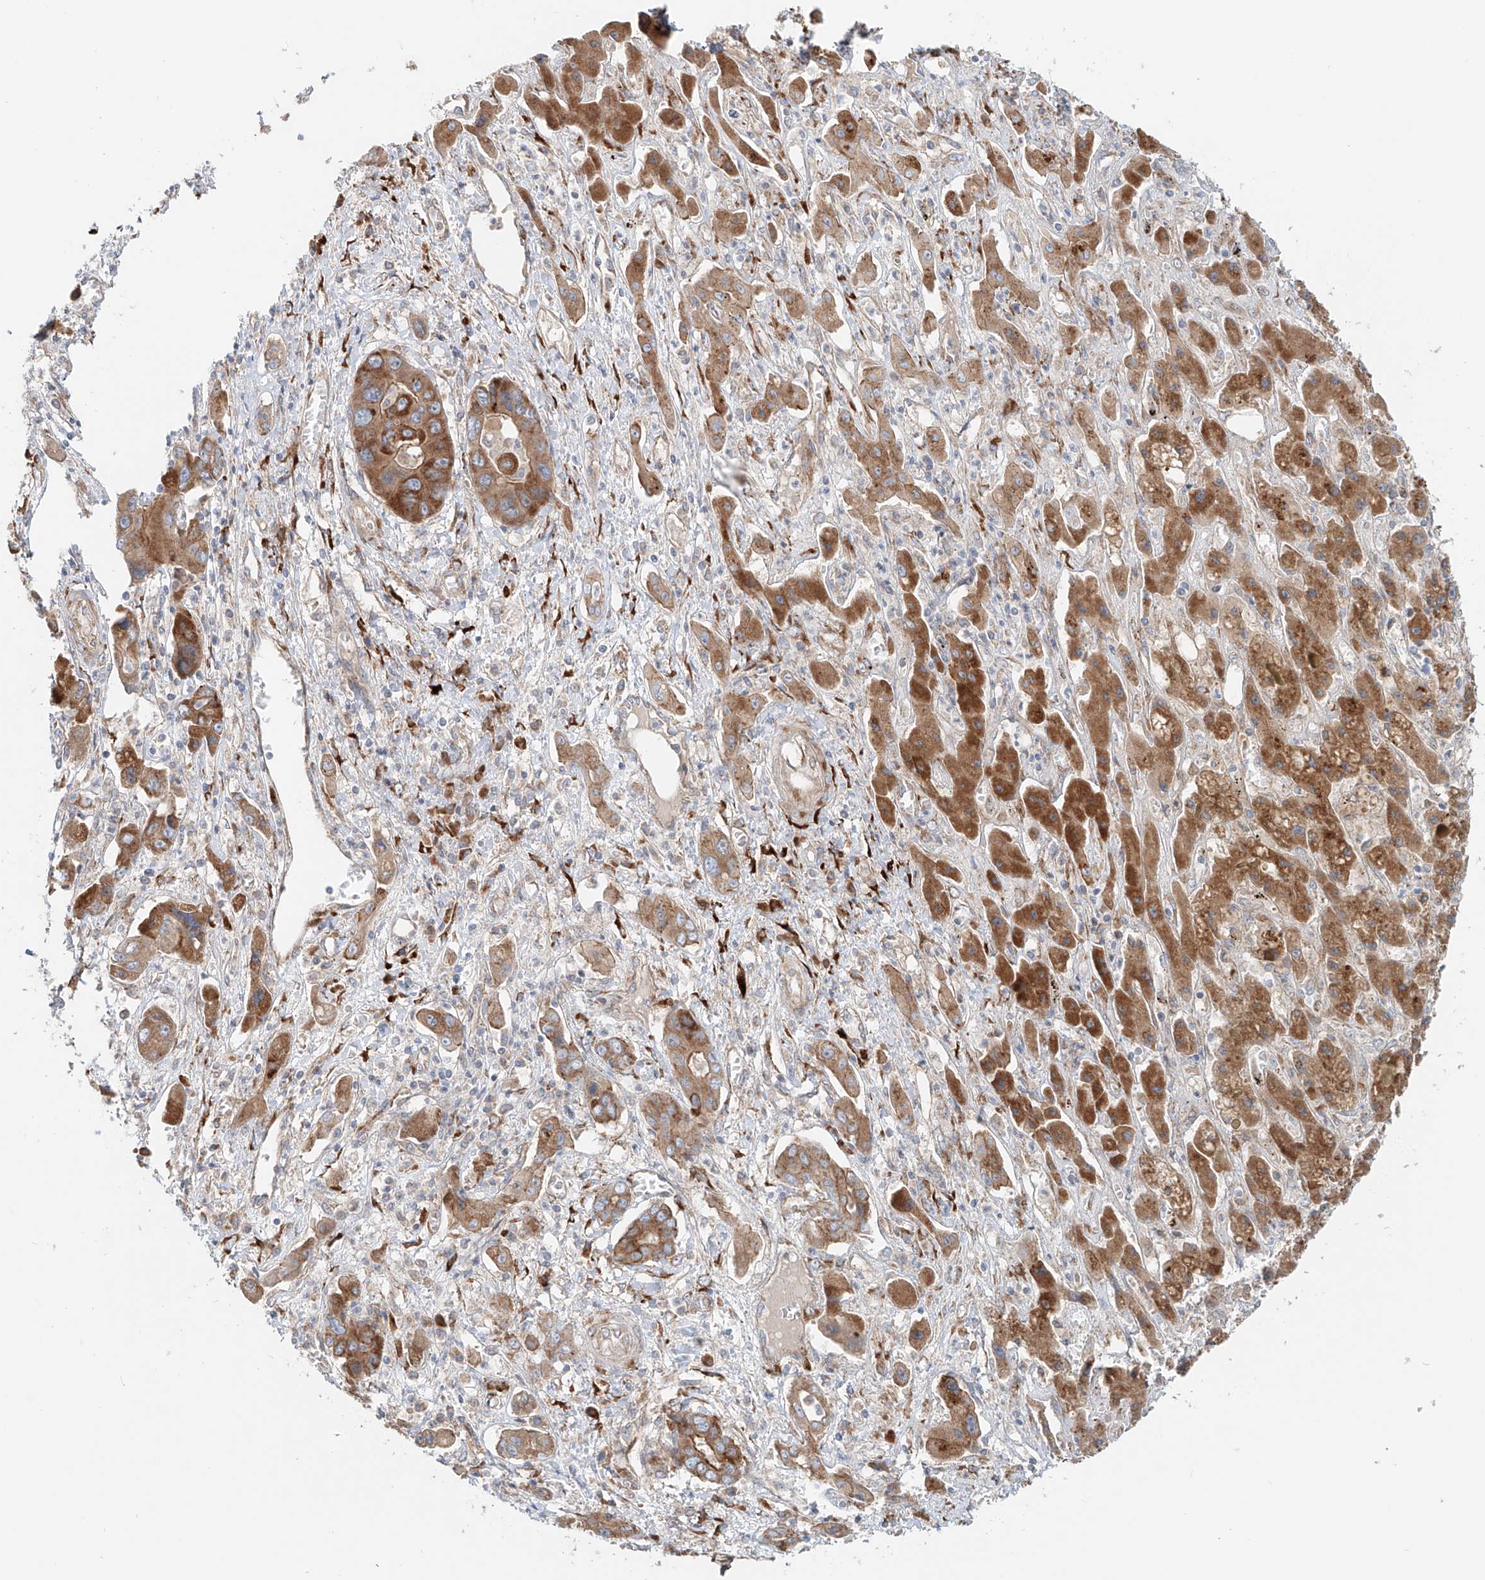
{"staining": {"intensity": "moderate", "quantity": ">75%", "location": "cytoplasmic/membranous"}, "tissue": "liver cancer", "cell_type": "Tumor cells", "image_type": "cancer", "snomed": [{"axis": "morphology", "description": "Cholangiocarcinoma"}, {"axis": "topography", "description": "Liver"}], "caption": "Moderate cytoplasmic/membranous positivity is present in approximately >75% of tumor cells in cholangiocarcinoma (liver). The protein is stained brown, and the nuclei are stained in blue (DAB (3,3'-diaminobenzidine) IHC with brightfield microscopy, high magnification).", "gene": "SNAP29", "patient": {"sex": "male", "age": 67}}